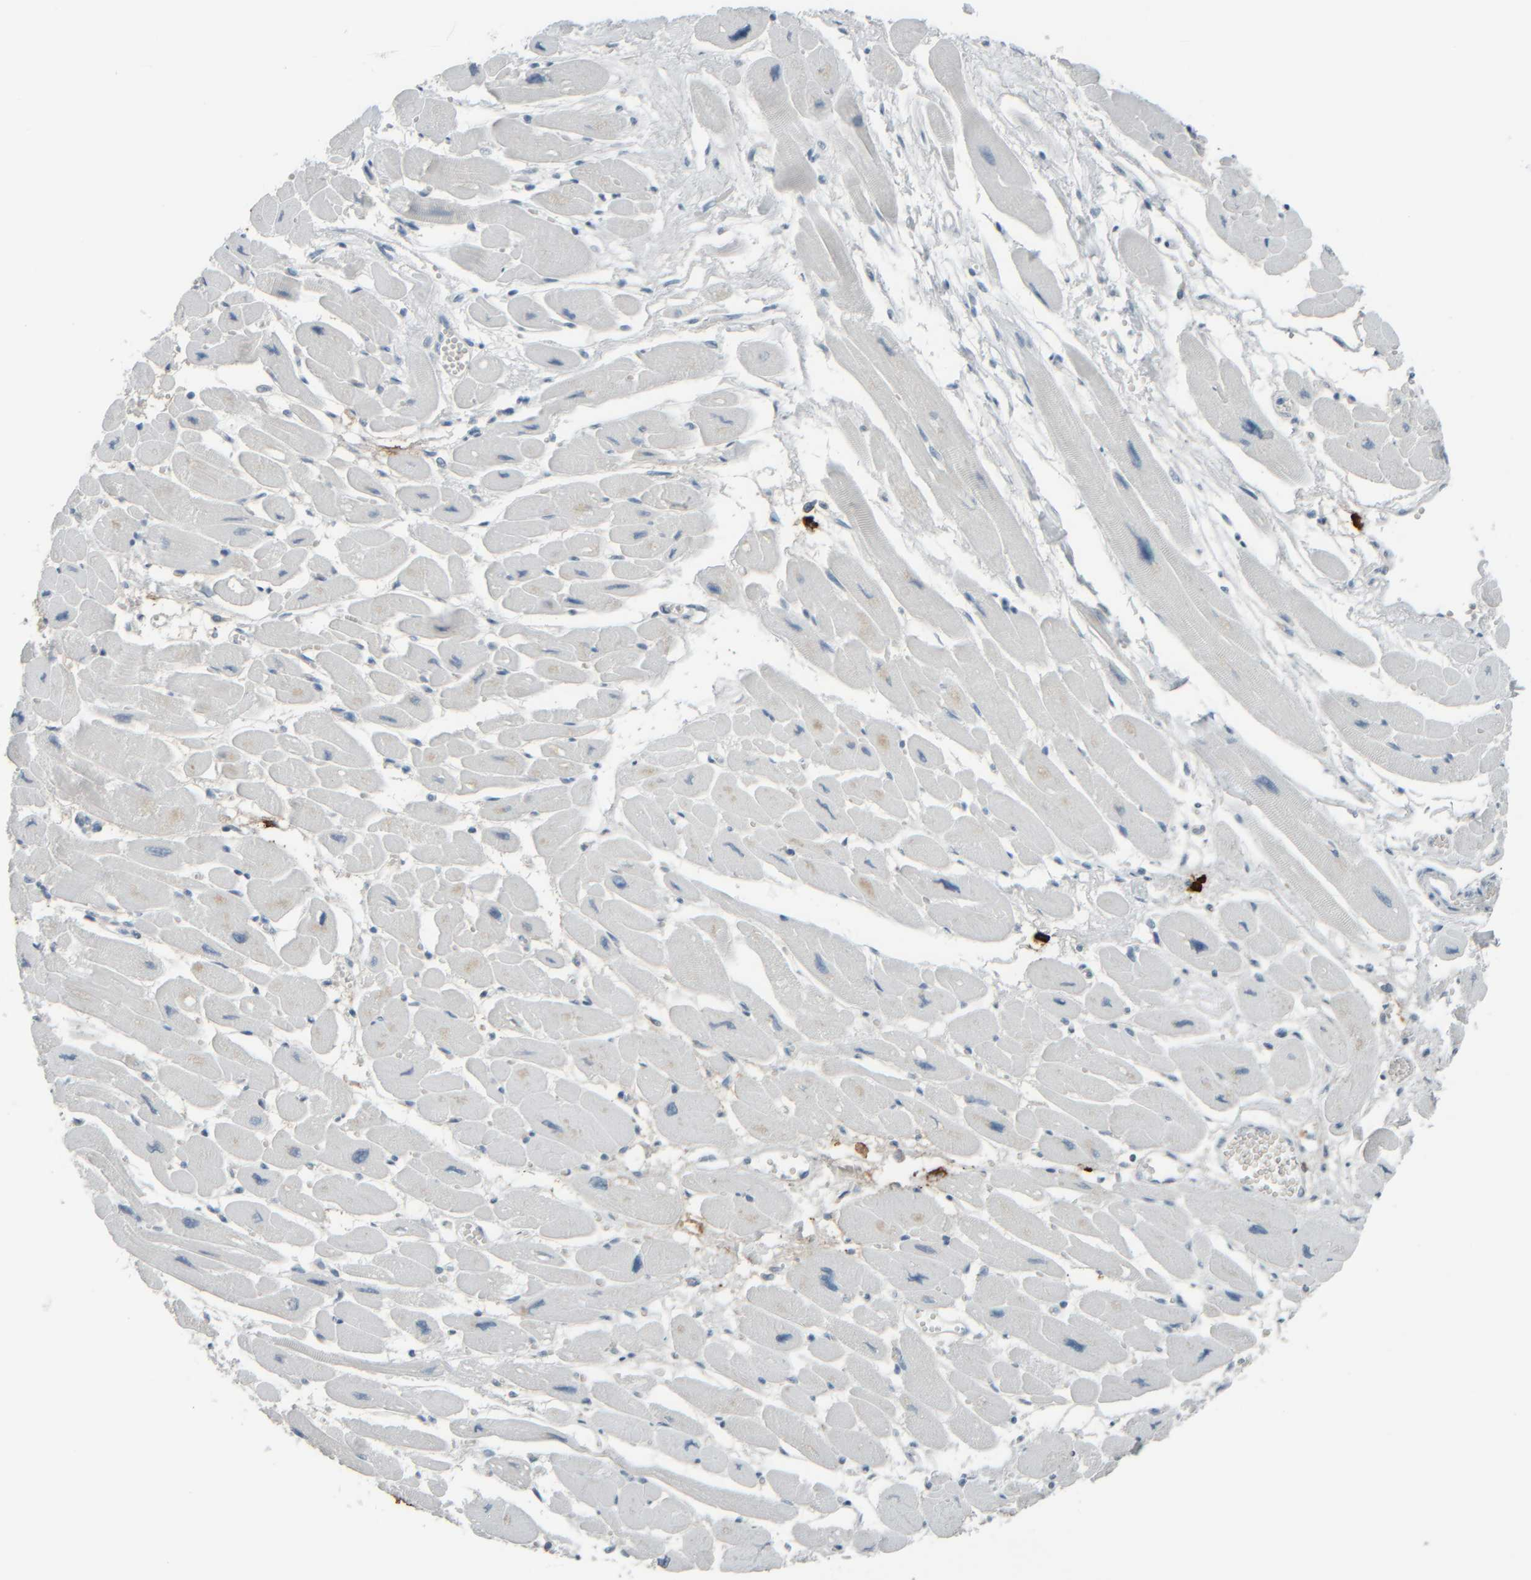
{"staining": {"intensity": "negative", "quantity": "none", "location": "none"}, "tissue": "heart muscle", "cell_type": "Cardiomyocytes", "image_type": "normal", "snomed": [{"axis": "morphology", "description": "Normal tissue, NOS"}, {"axis": "topography", "description": "Heart"}], "caption": "Micrograph shows no significant protein positivity in cardiomyocytes of unremarkable heart muscle.", "gene": "TPSAB1", "patient": {"sex": "female", "age": 54}}